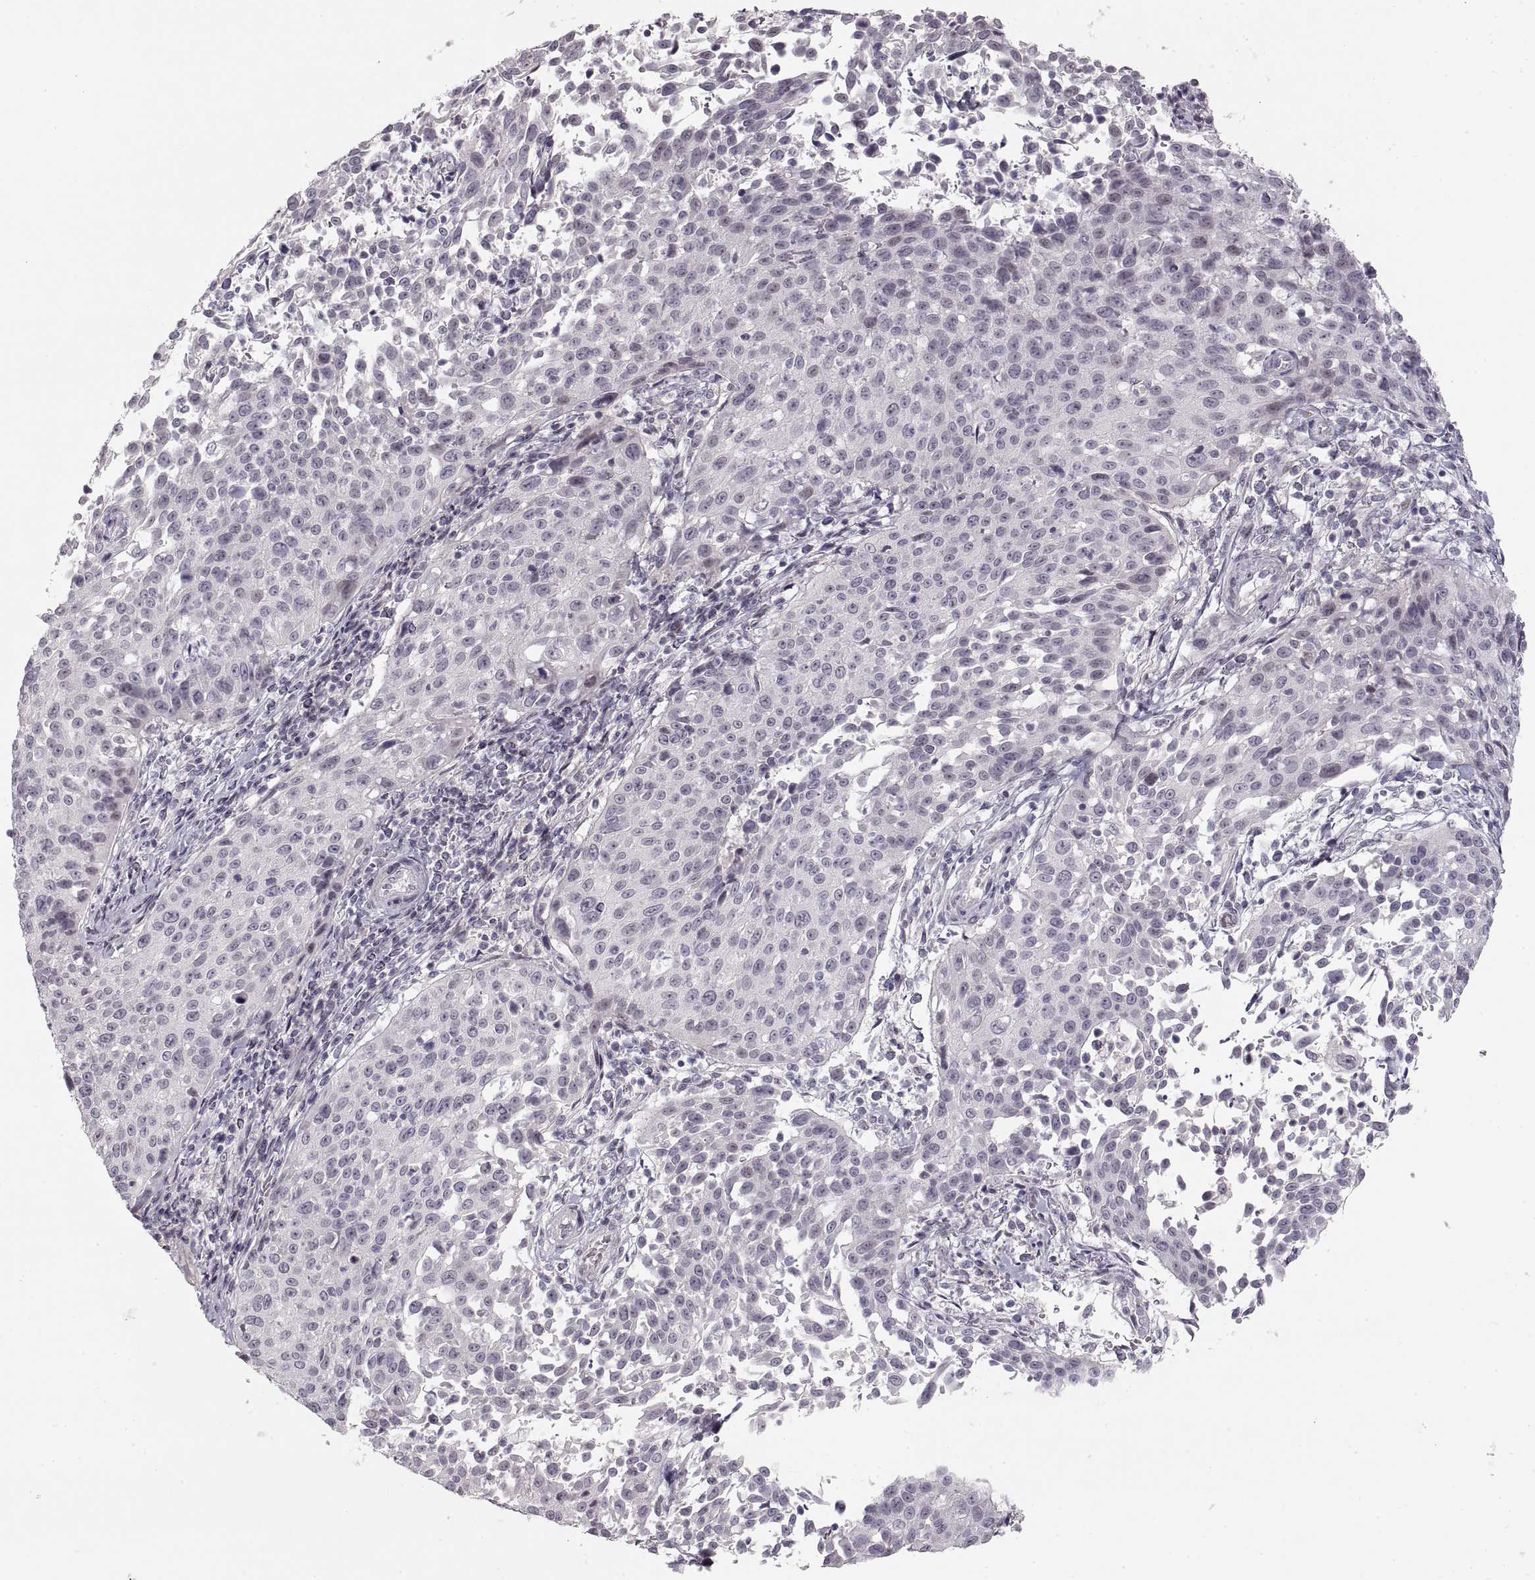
{"staining": {"intensity": "negative", "quantity": "none", "location": "none"}, "tissue": "cervical cancer", "cell_type": "Tumor cells", "image_type": "cancer", "snomed": [{"axis": "morphology", "description": "Squamous cell carcinoma, NOS"}, {"axis": "topography", "description": "Cervix"}], "caption": "Cervical squamous cell carcinoma was stained to show a protein in brown. There is no significant staining in tumor cells.", "gene": "PCSK2", "patient": {"sex": "female", "age": 26}}